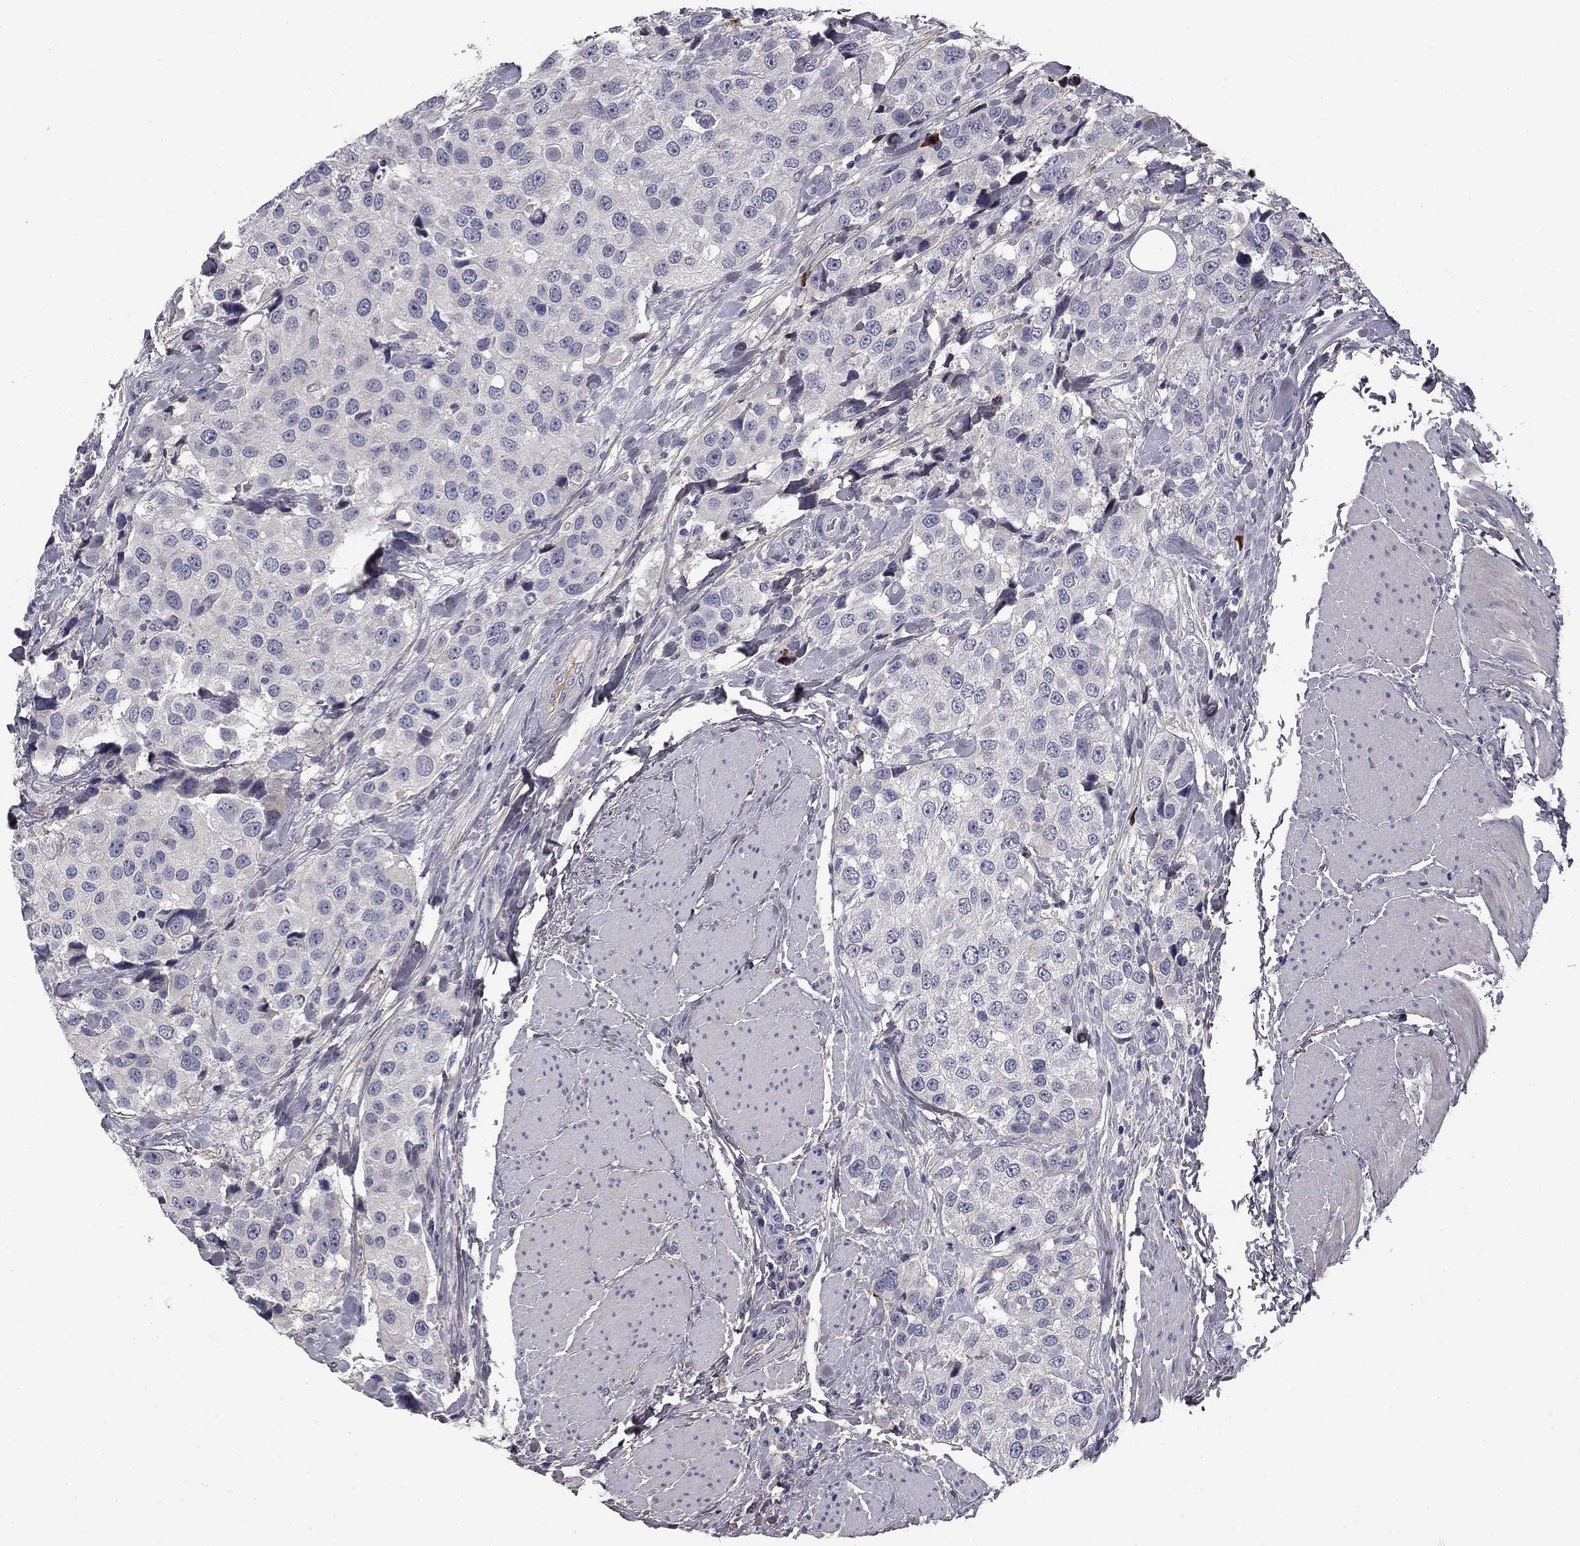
{"staining": {"intensity": "negative", "quantity": "none", "location": "none"}, "tissue": "urothelial cancer", "cell_type": "Tumor cells", "image_type": "cancer", "snomed": [{"axis": "morphology", "description": "Urothelial carcinoma, High grade"}, {"axis": "topography", "description": "Urinary bladder"}], "caption": "Tumor cells are negative for brown protein staining in high-grade urothelial carcinoma.", "gene": "COL2A1", "patient": {"sex": "female", "age": 64}}